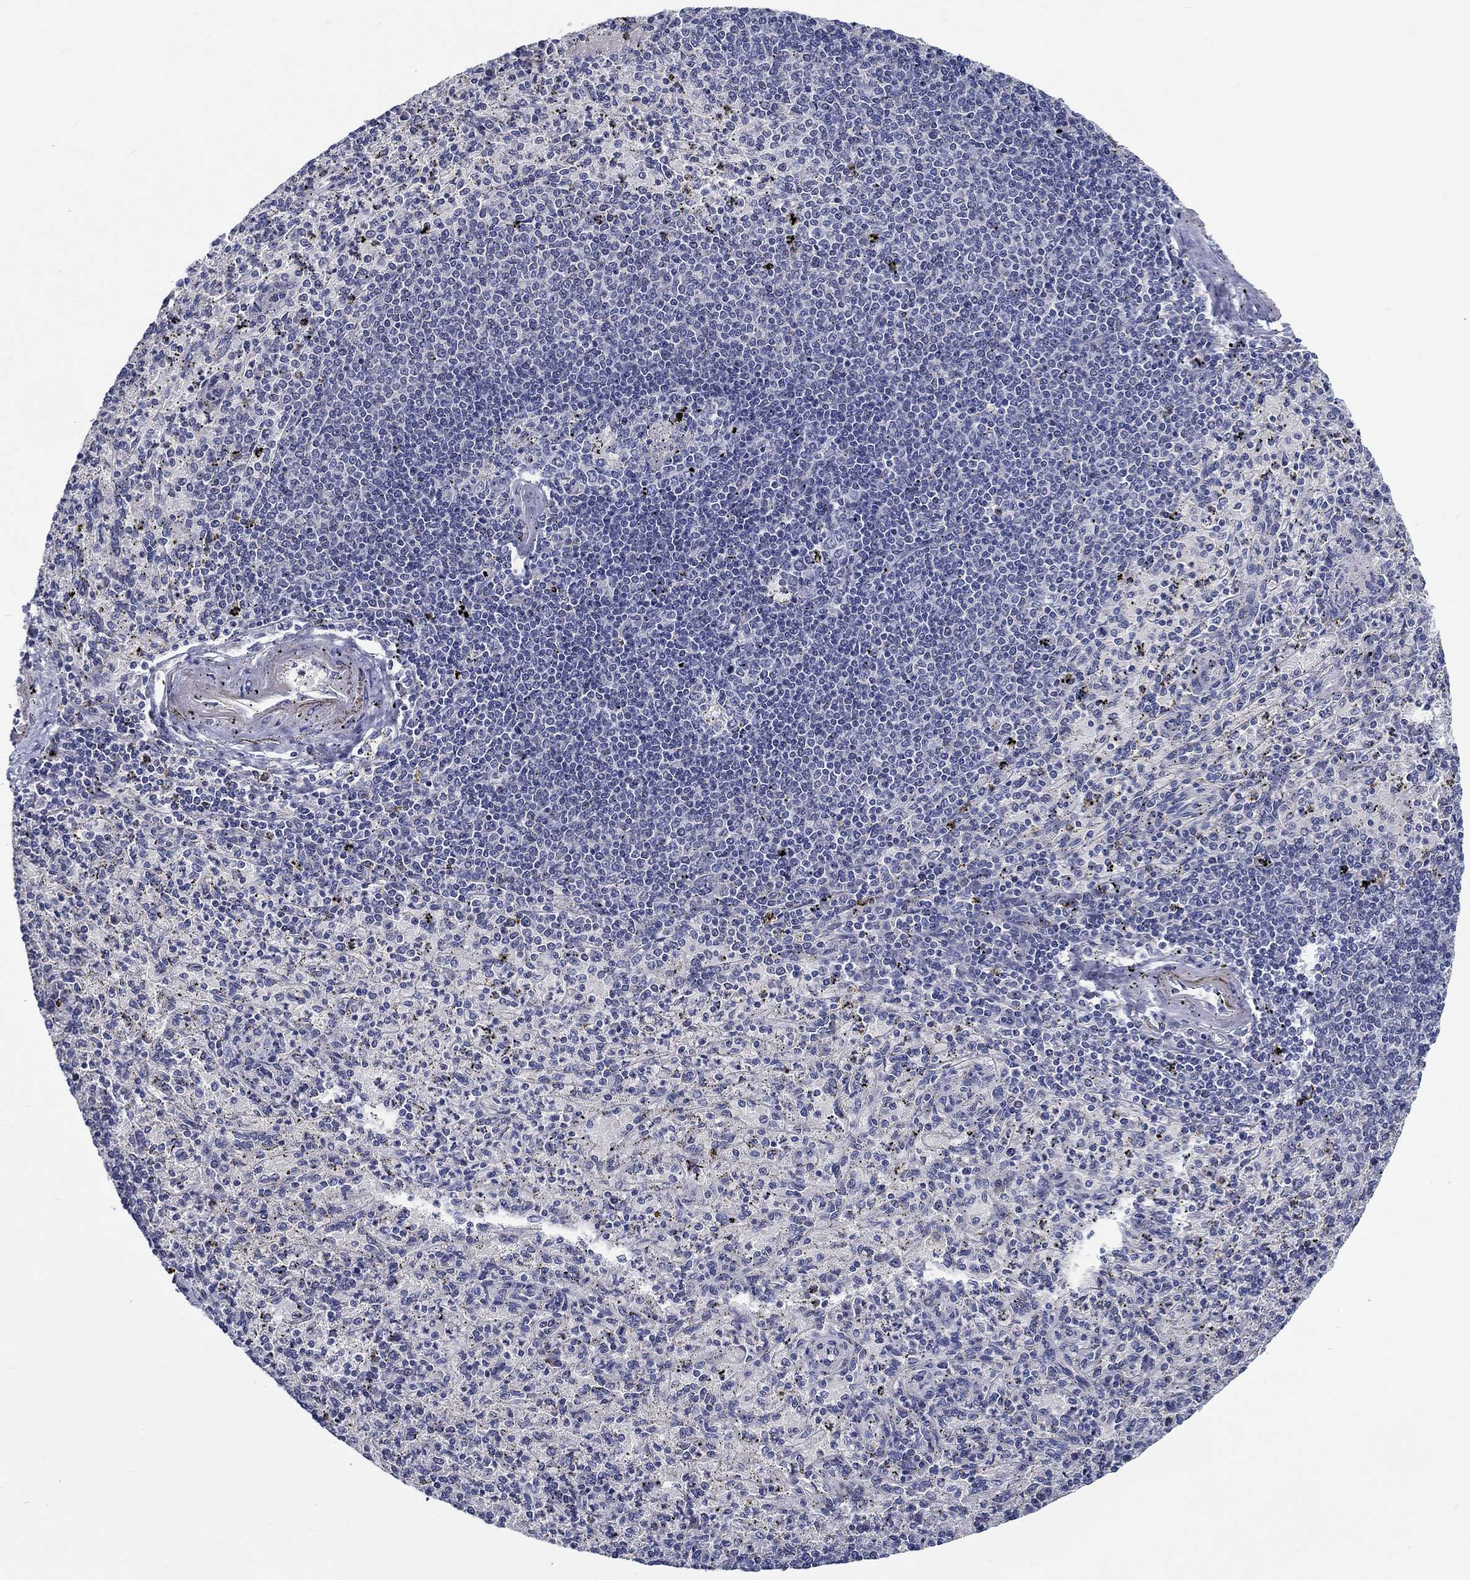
{"staining": {"intensity": "negative", "quantity": "none", "location": "none"}, "tissue": "spleen", "cell_type": "Cells in red pulp", "image_type": "normal", "snomed": [{"axis": "morphology", "description": "Normal tissue, NOS"}, {"axis": "topography", "description": "Spleen"}], "caption": "The histopathology image reveals no staining of cells in red pulp in normal spleen.", "gene": "MYBPC1", "patient": {"sex": "male", "age": 60}}